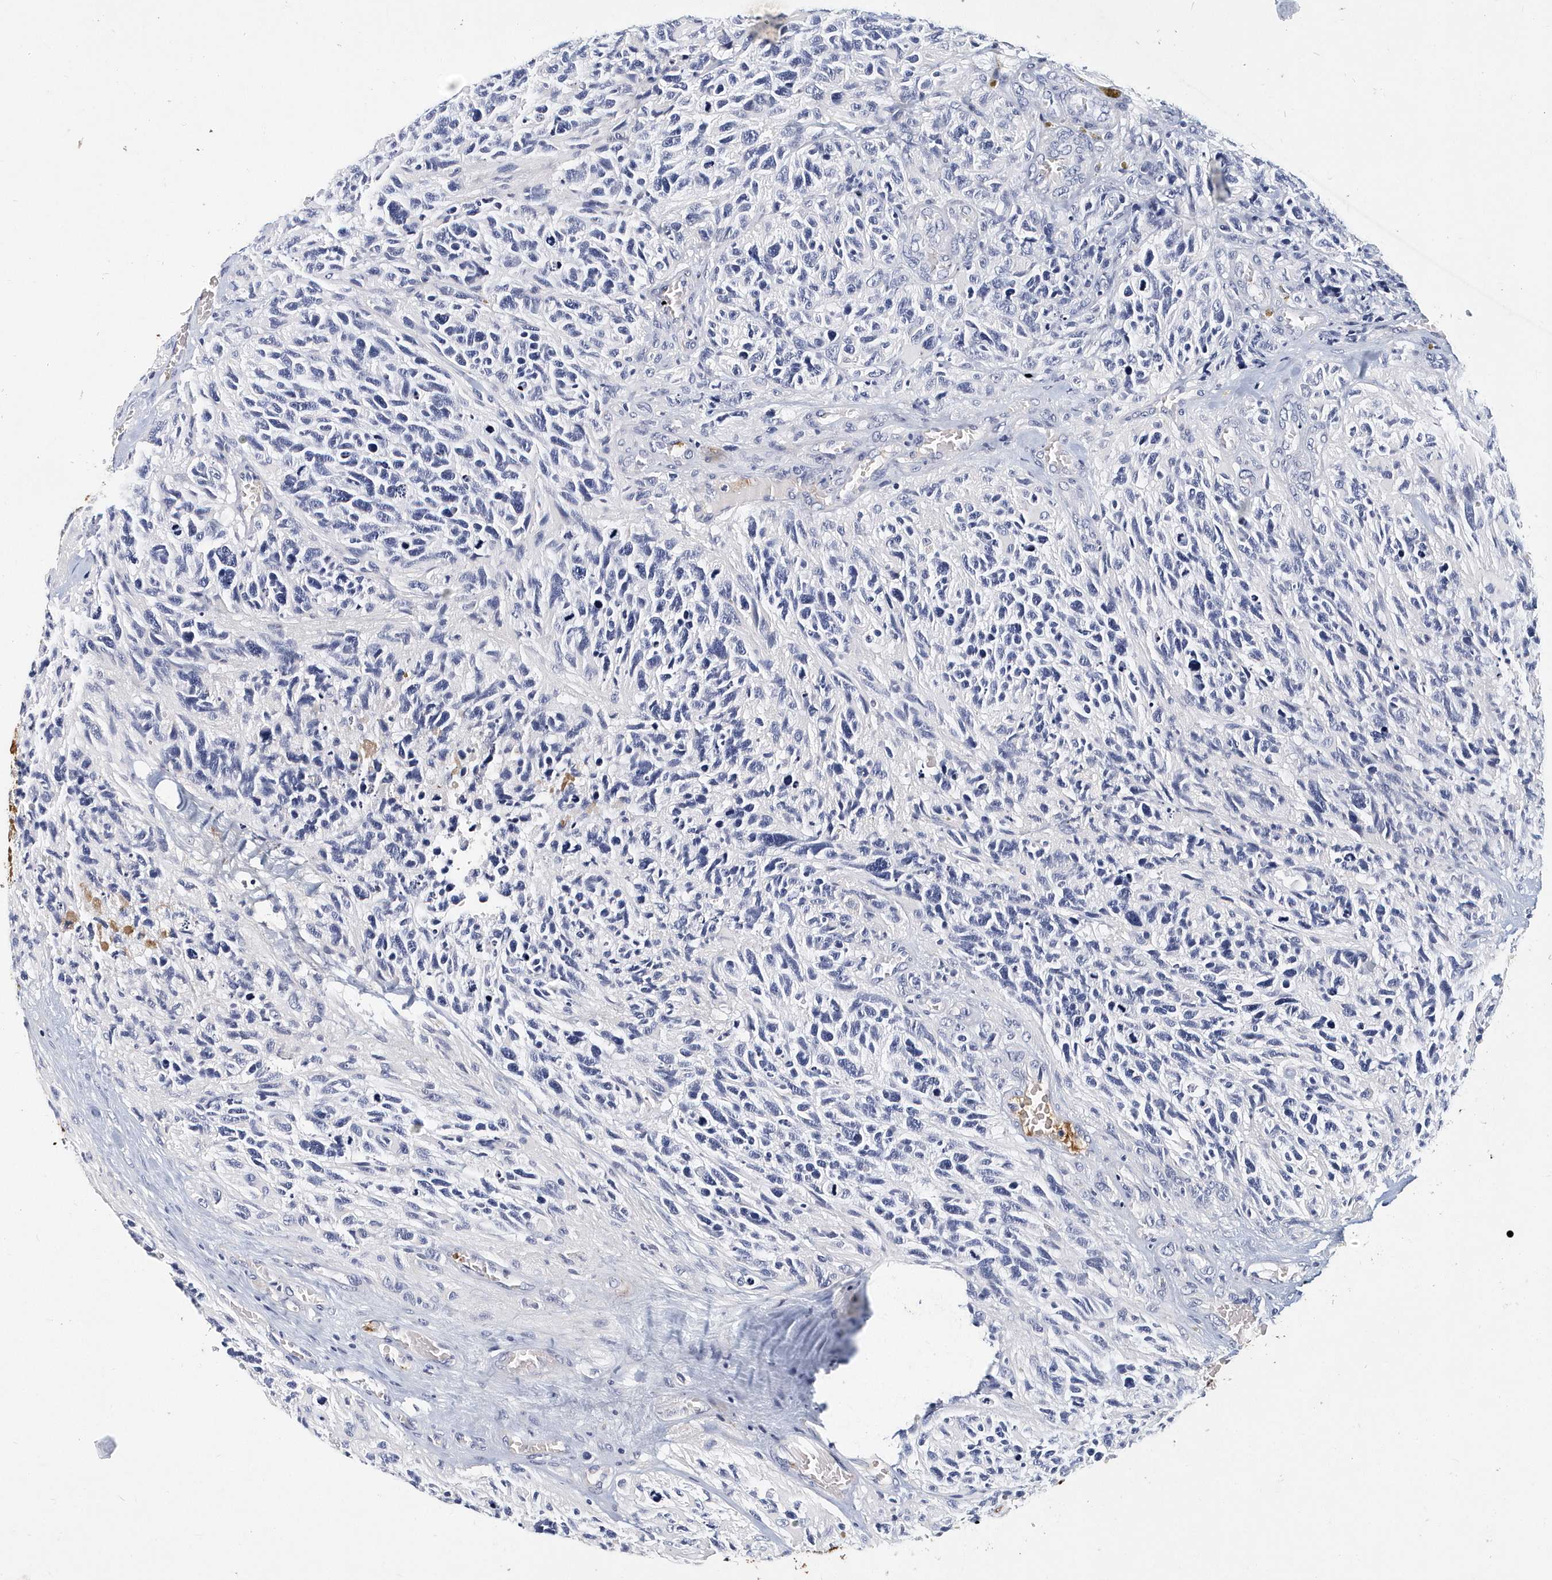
{"staining": {"intensity": "negative", "quantity": "none", "location": "none"}, "tissue": "glioma", "cell_type": "Tumor cells", "image_type": "cancer", "snomed": [{"axis": "morphology", "description": "Glioma, malignant, High grade"}, {"axis": "topography", "description": "Brain"}], "caption": "A high-resolution micrograph shows immunohistochemistry (IHC) staining of glioma, which demonstrates no significant staining in tumor cells.", "gene": "ITGA2B", "patient": {"sex": "male", "age": 69}}